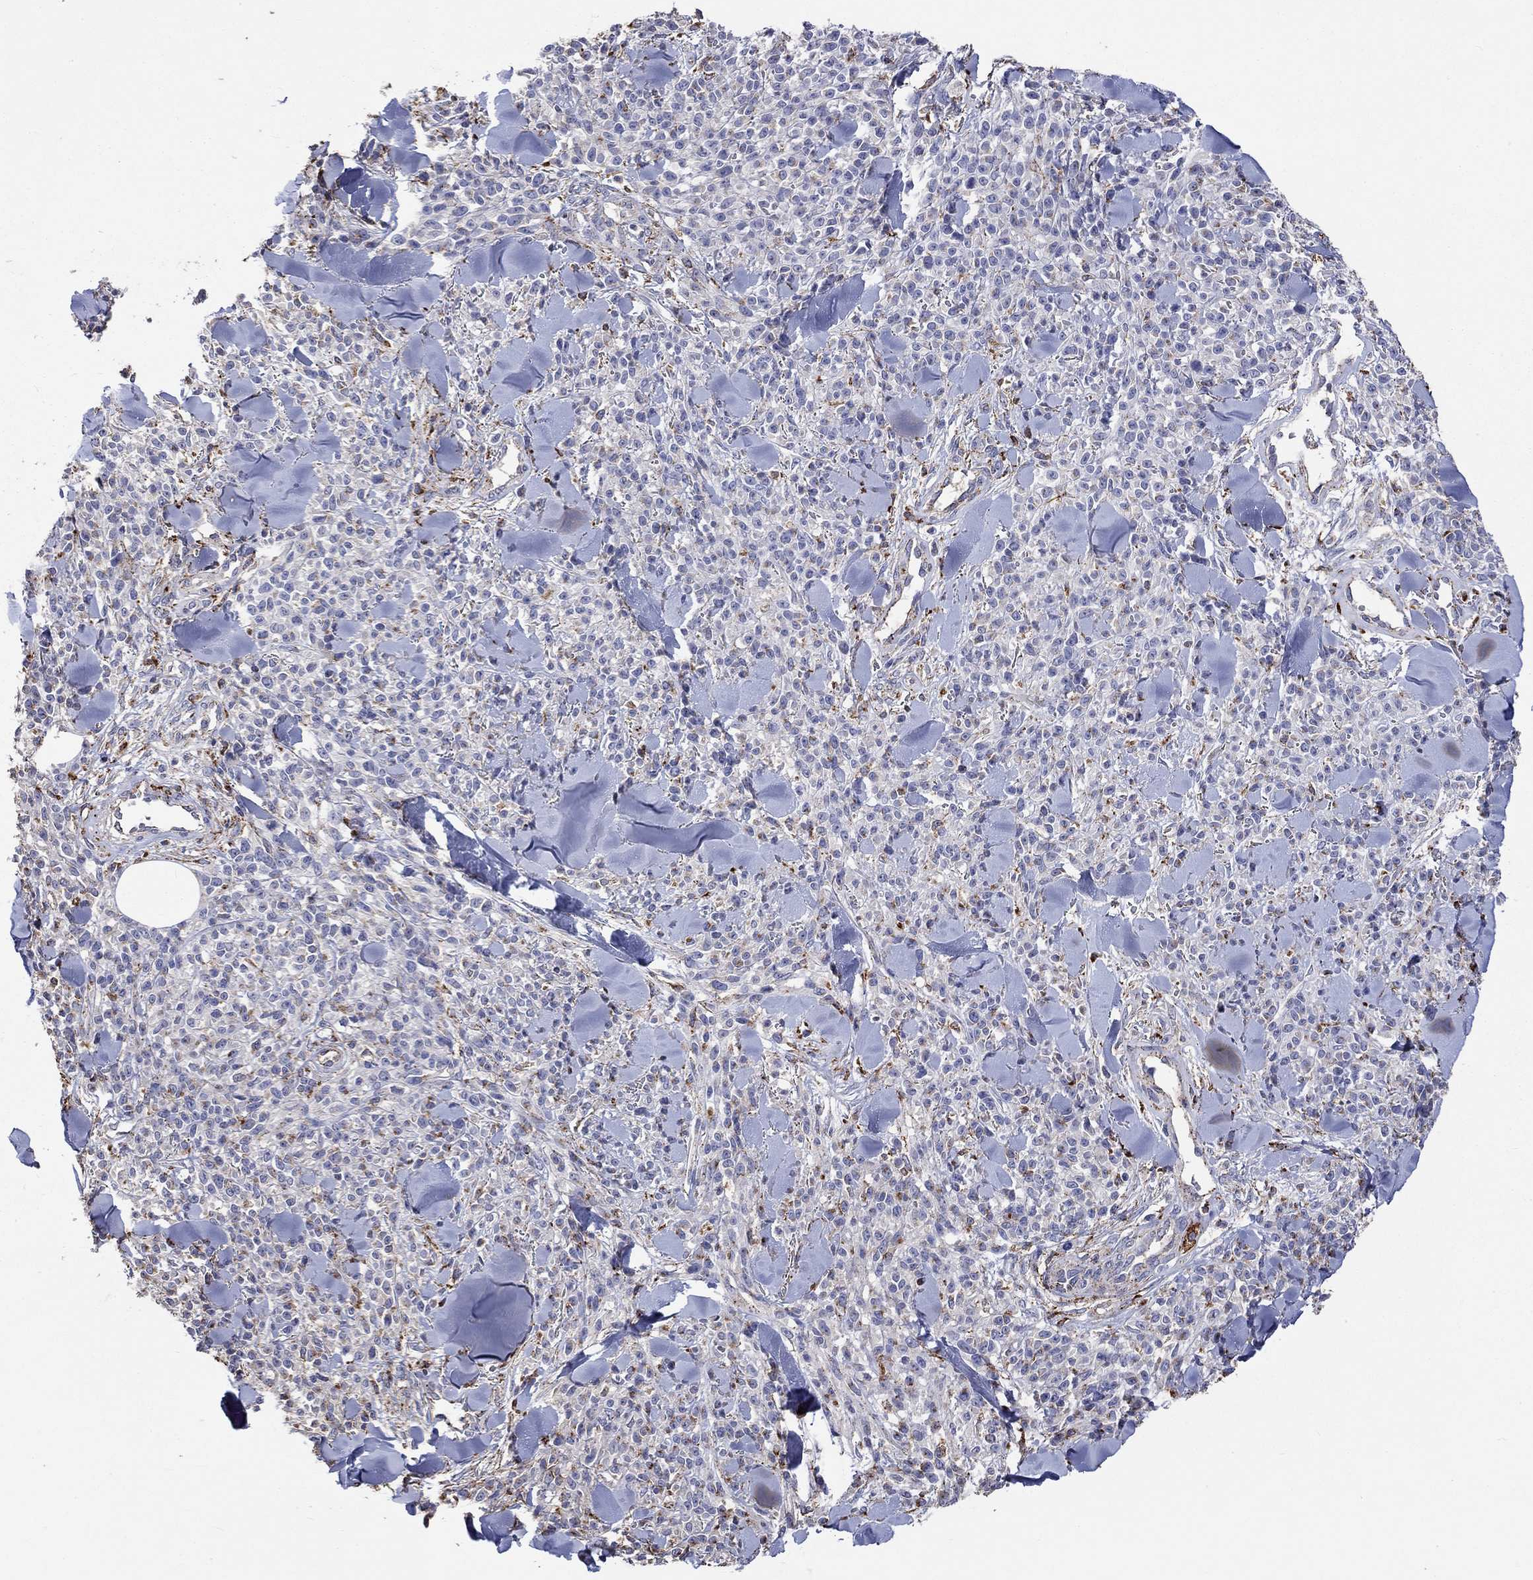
{"staining": {"intensity": "moderate", "quantity": "<25%", "location": "cytoplasmic/membranous"}, "tissue": "melanoma", "cell_type": "Tumor cells", "image_type": "cancer", "snomed": [{"axis": "morphology", "description": "Malignant melanoma, NOS"}, {"axis": "topography", "description": "Skin"}, {"axis": "topography", "description": "Skin of trunk"}], "caption": "About <25% of tumor cells in malignant melanoma demonstrate moderate cytoplasmic/membranous protein staining as visualized by brown immunohistochemical staining.", "gene": "CTSB", "patient": {"sex": "male", "age": 74}}